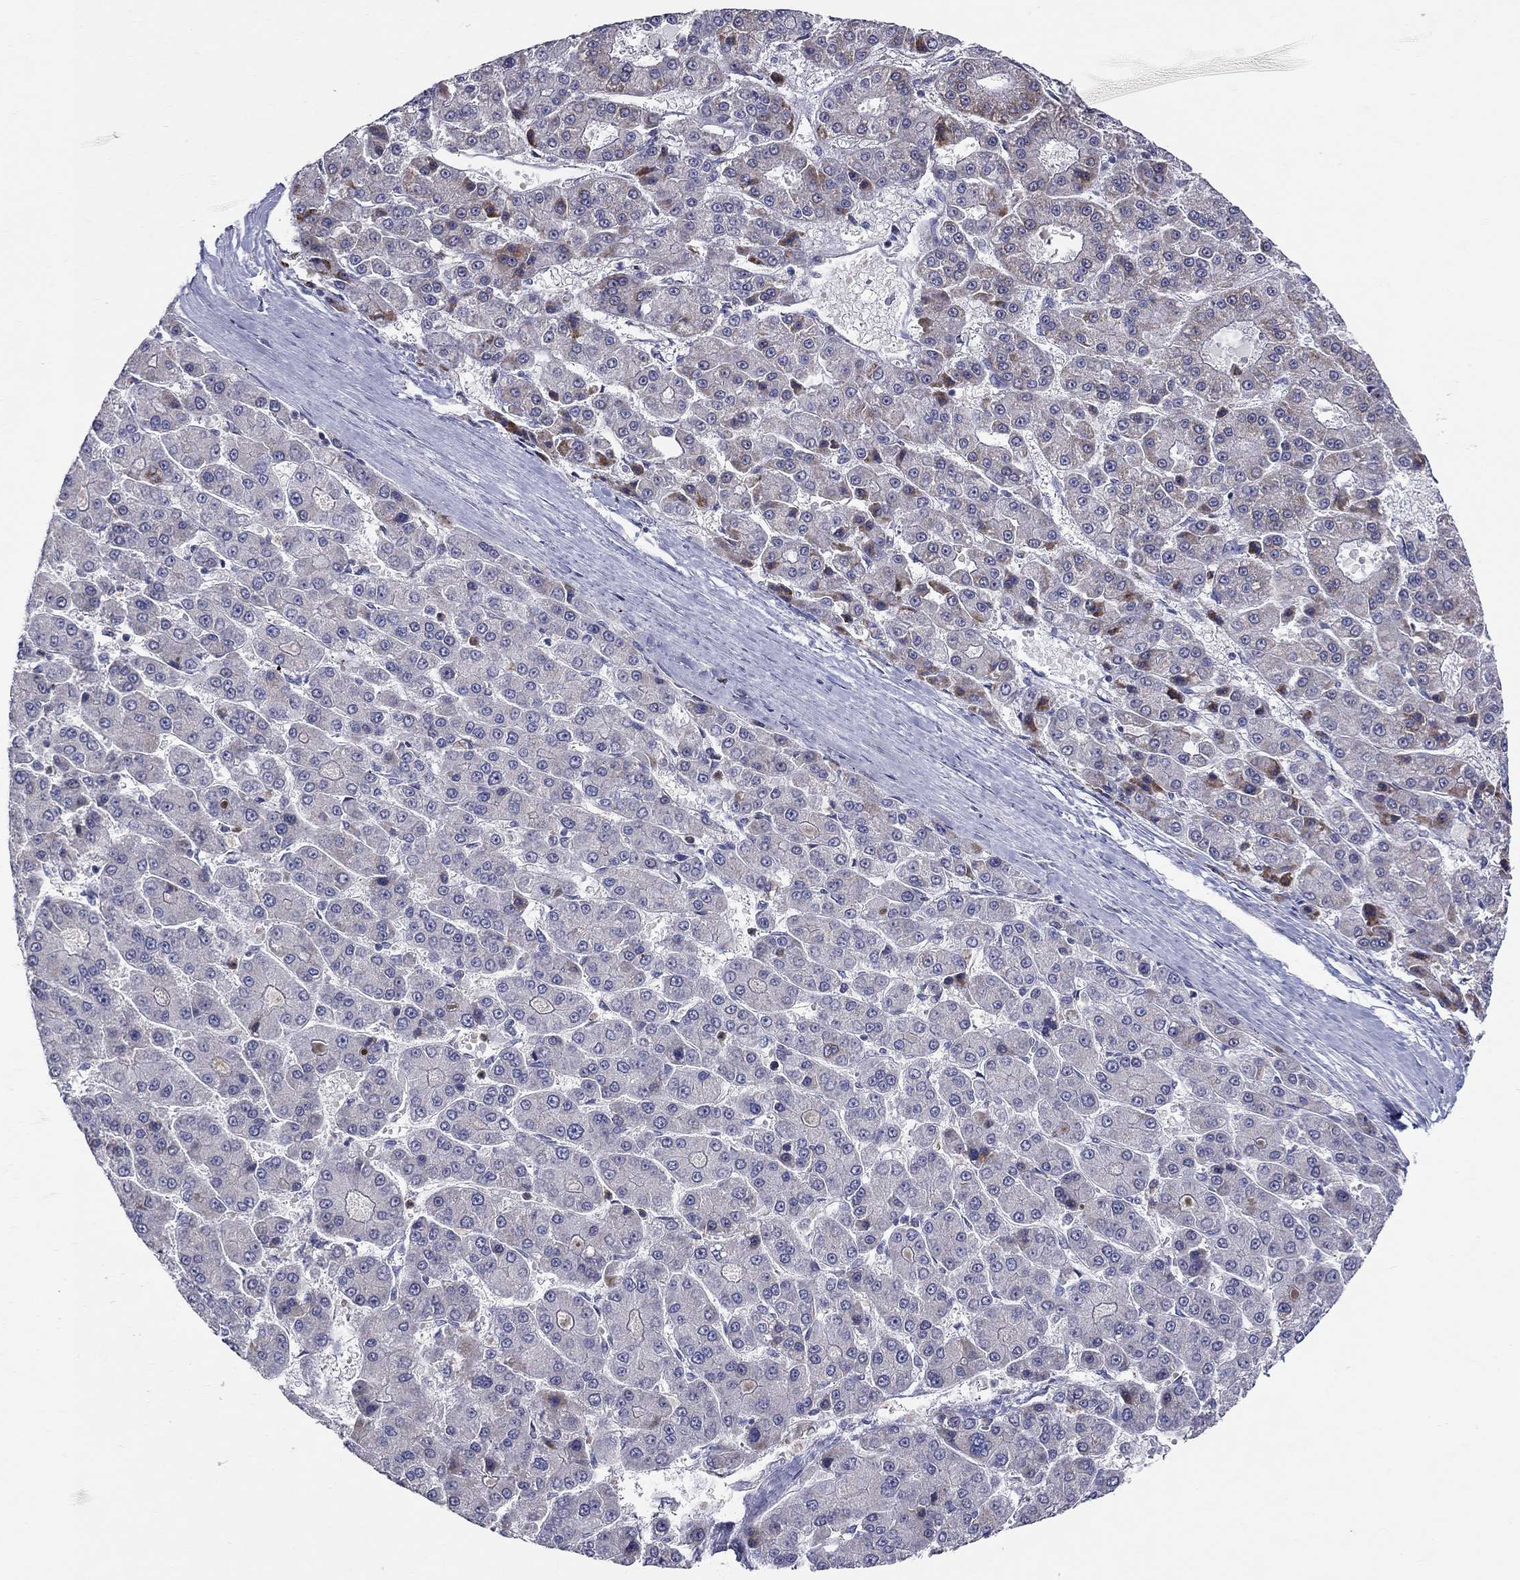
{"staining": {"intensity": "weak", "quantity": "<25%", "location": "cytoplasmic/membranous"}, "tissue": "liver cancer", "cell_type": "Tumor cells", "image_type": "cancer", "snomed": [{"axis": "morphology", "description": "Carcinoma, Hepatocellular, NOS"}, {"axis": "topography", "description": "Liver"}], "caption": "Liver cancer (hepatocellular carcinoma) was stained to show a protein in brown. There is no significant expression in tumor cells.", "gene": "HMX2", "patient": {"sex": "male", "age": 70}}